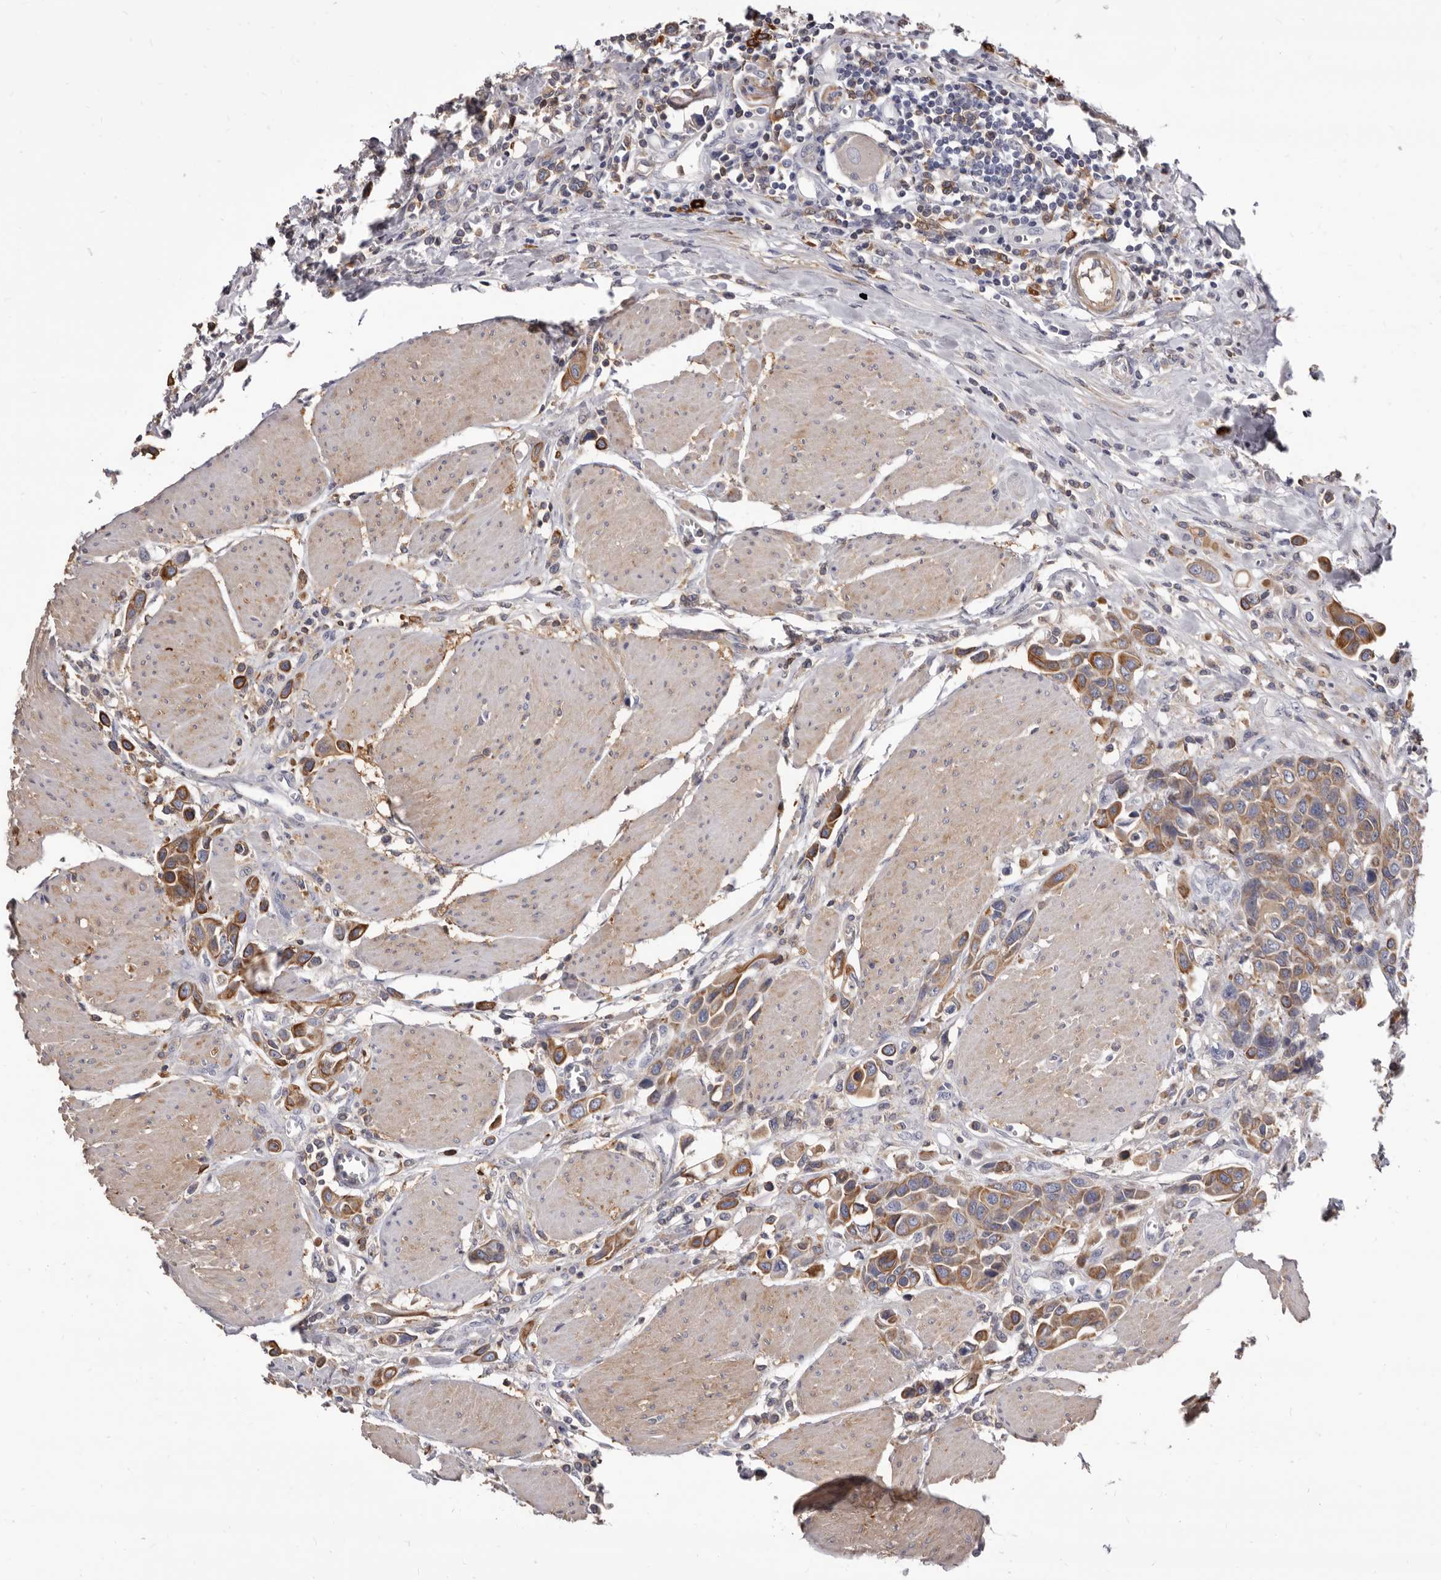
{"staining": {"intensity": "moderate", "quantity": ">75%", "location": "cytoplasmic/membranous"}, "tissue": "urothelial cancer", "cell_type": "Tumor cells", "image_type": "cancer", "snomed": [{"axis": "morphology", "description": "Urothelial carcinoma, High grade"}, {"axis": "topography", "description": "Urinary bladder"}], "caption": "Immunohistochemistry of urothelial cancer demonstrates medium levels of moderate cytoplasmic/membranous expression in approximately >75% of tumor cells.", "gene": "NIBAN1", "patient": {"sex": "male", "age": 50}}